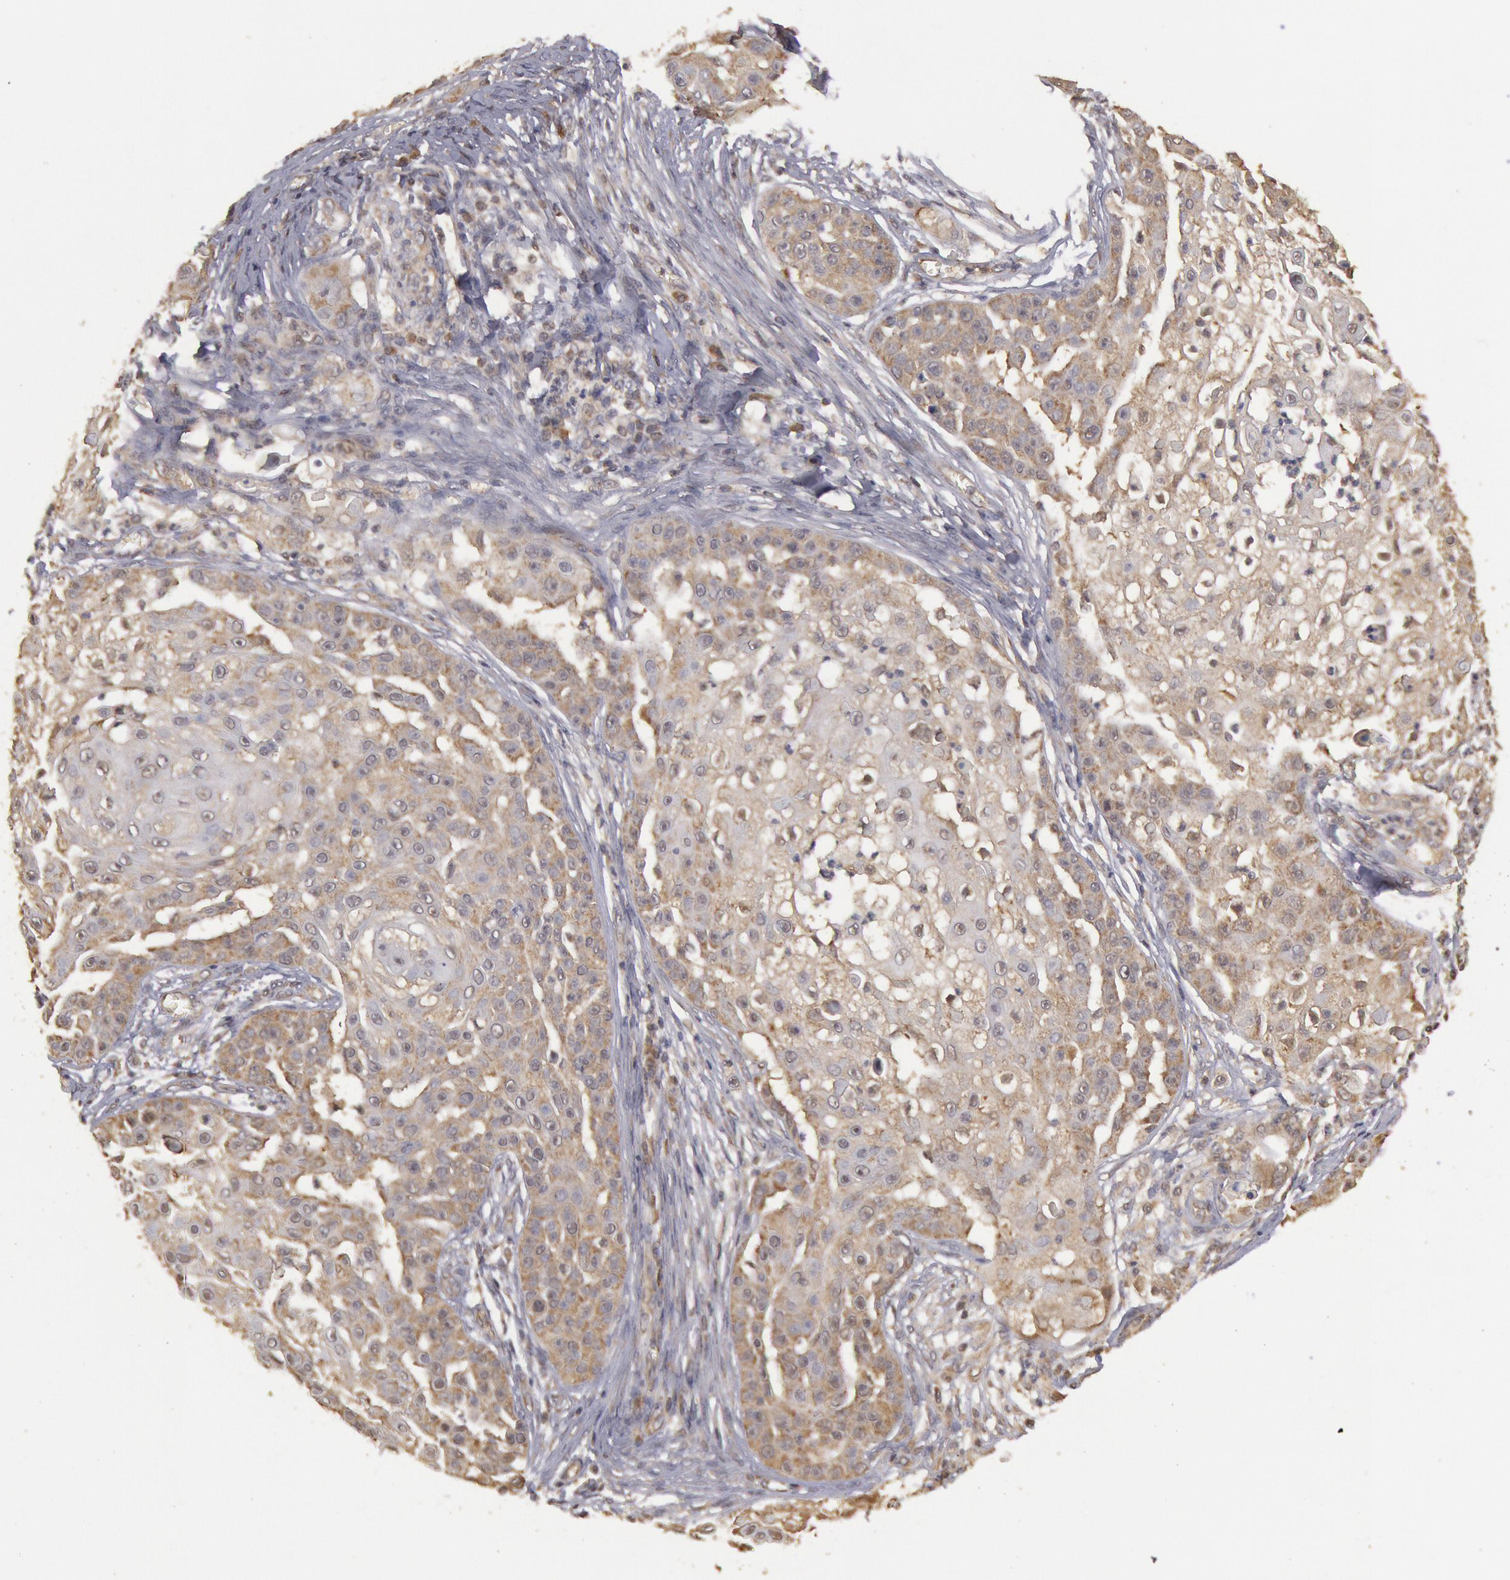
{"staining": {"intensity": "moderate", "quantity": "25%-75%", "location": "cytoplasmic/membranous"}, "tissue": "skin cancer", "cell_type": "Tumor cells", "image_type": "cancer", "snomed": [{"axis": "morphology", "description": "Squamous cell carcinoma, NOS"}, {"axis": "topography", "description": "Skin"}], "caption": "Skin cancer was stained to show a protein in brown. There is medium levels of moderate cytoplasmic/membranous positivity in approximately 25%-75% of tumor cells.", "gene": "USP14", "patient": {"sex": "female", "age": 57}}